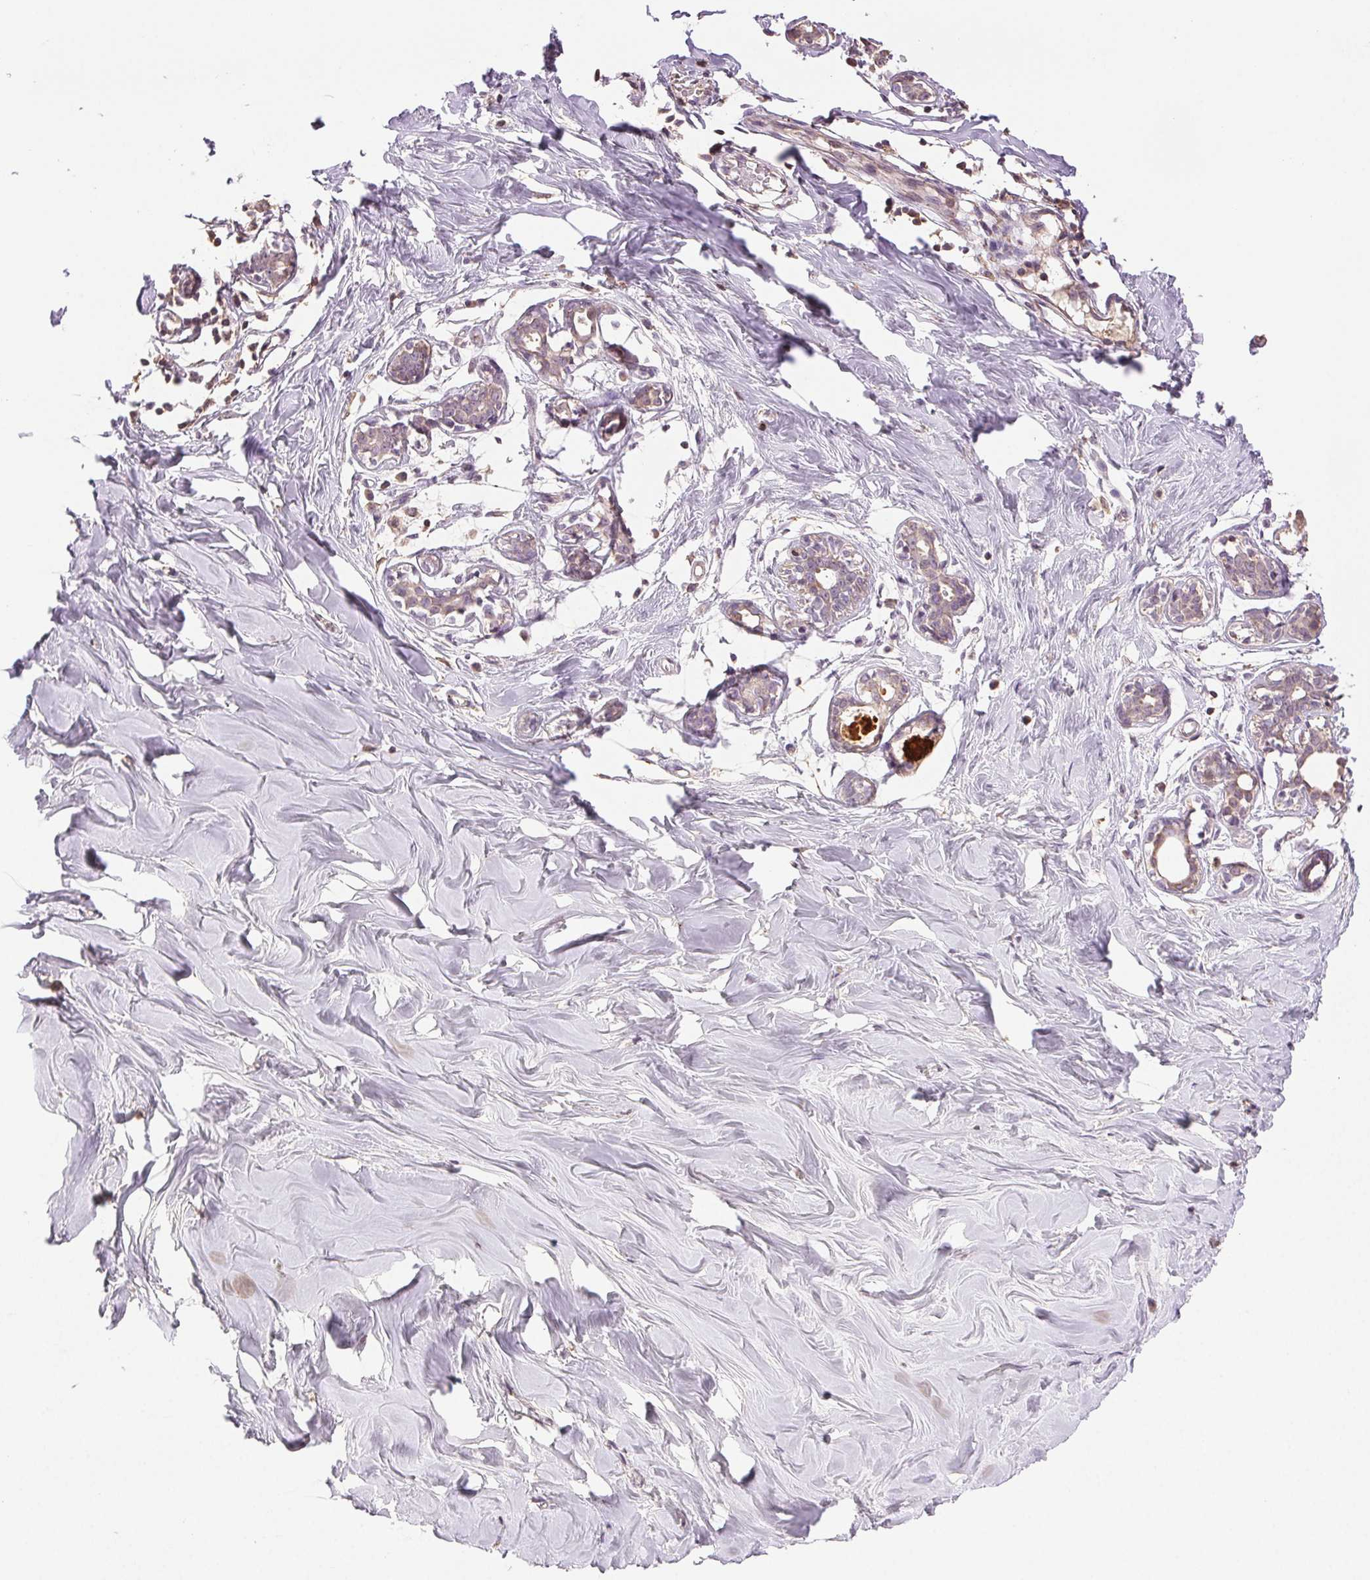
{"staining": {"intensity": "negative", "quantity": "none", "location": "none"}, "tissue": "breast", "cell_type": "Adipocytes", "image_type": "normal", "snomed": [{"axis": "morphology", "description": "Normal tissue, NOS"}, {"axis": "topography", "description": "Breast"}], "caption": "IHC histopathology image of normal breast stained for a protein (brown), which displays no staining in adipocytes.", "gene": "TMEM253", "patient": {"sex": "female", "age": 27}}